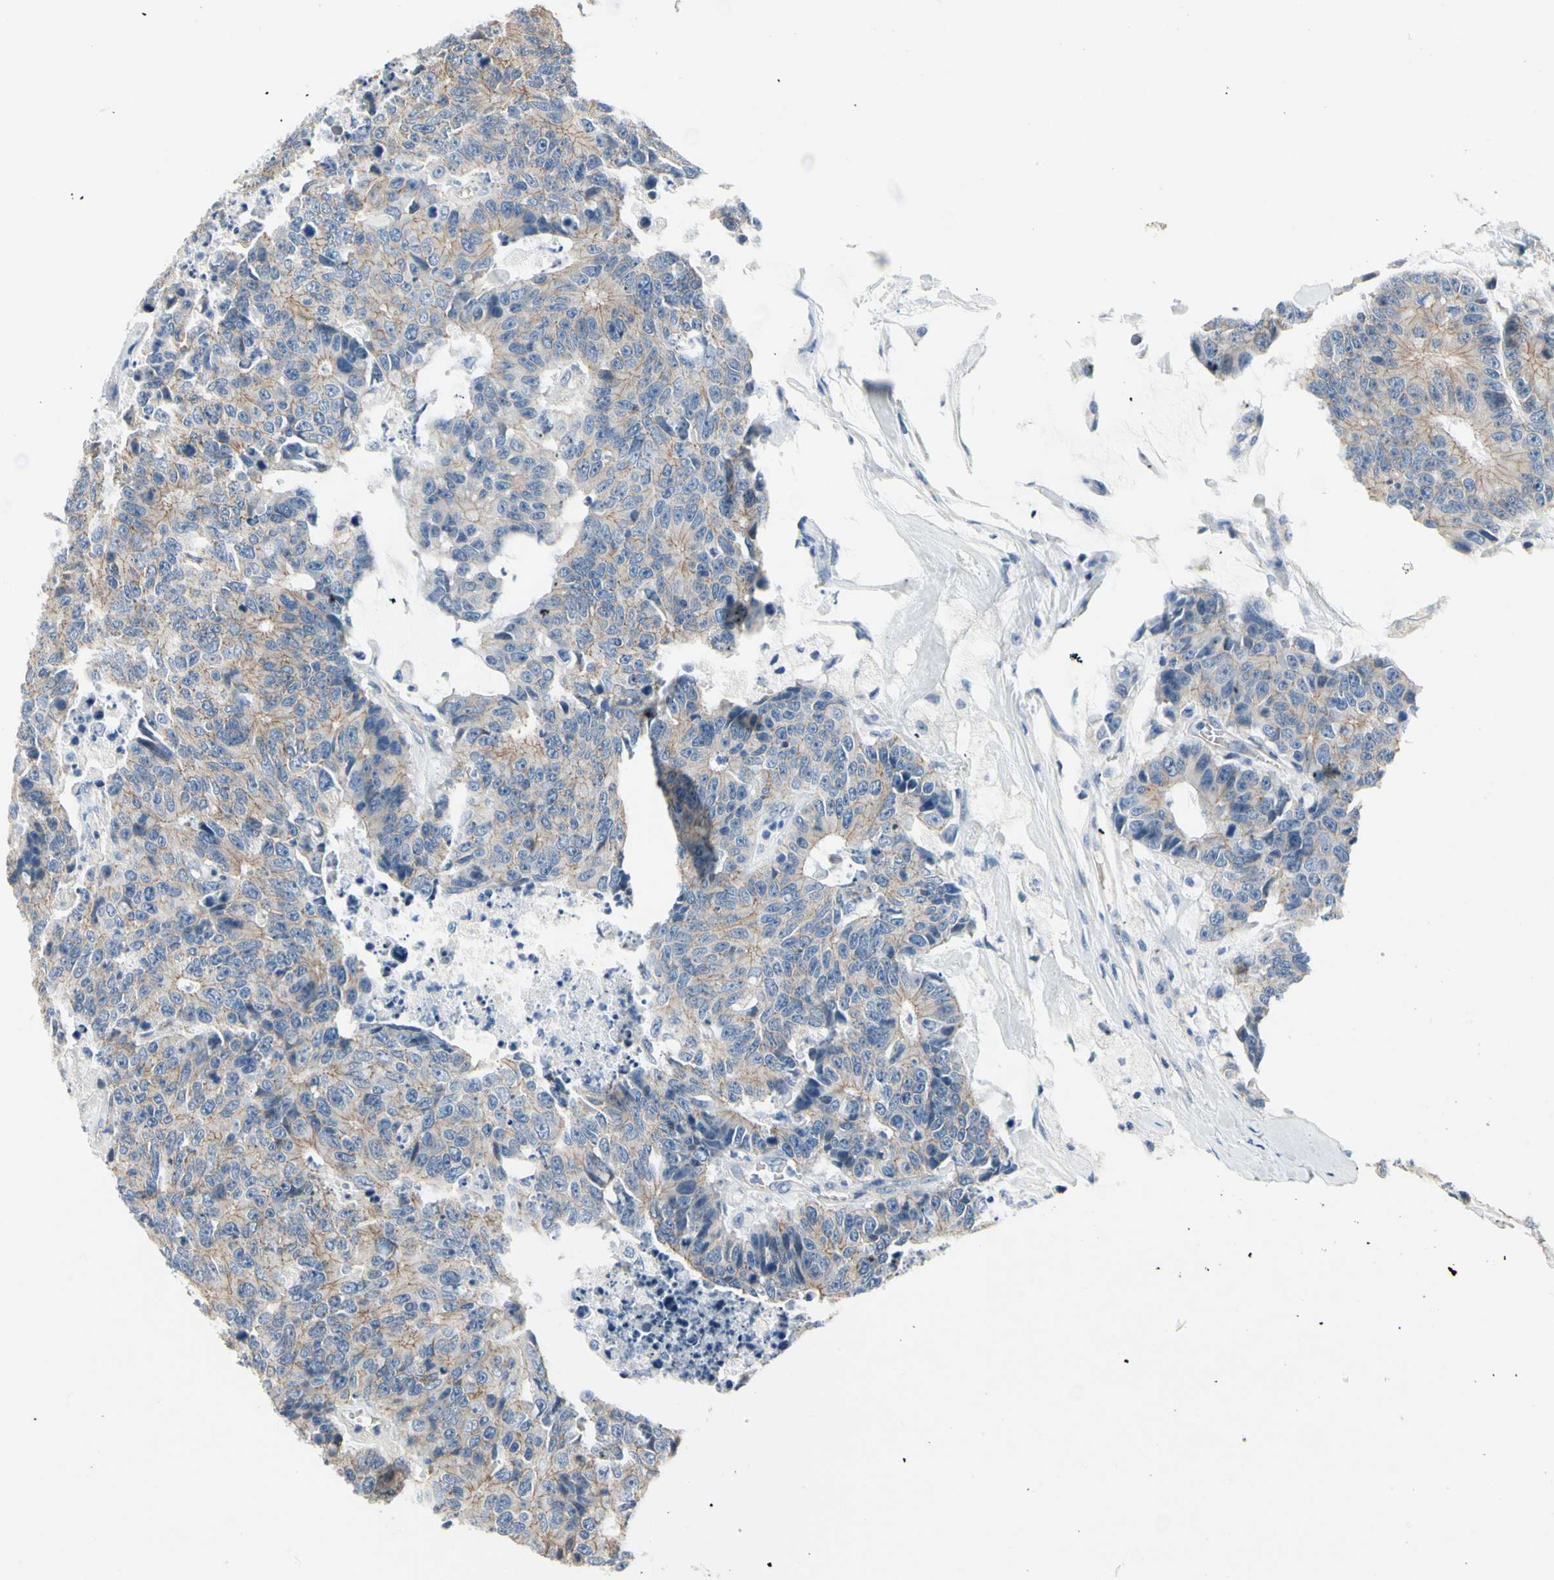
{"staining": {"intensity": "weak", "quantity": ">75%", "location": "cytoplasmic/membranous"}, "tissue": "colorectal cancer", "cell_type": "Tumor cells", "image_type": "cancer", "snomed": [{"axis": "morphology", "description": "Adenocarcinoma, NOS"}, {"axis": "topography", "description": "Colon"}], "caption": "Adenocarcinoma (colorectal) tissue displays weak cytoplasmic/membranous positivity in about >75% of tumor cells", "gene": "LGR6", "patient": {"sex": "female", "age": 86}}